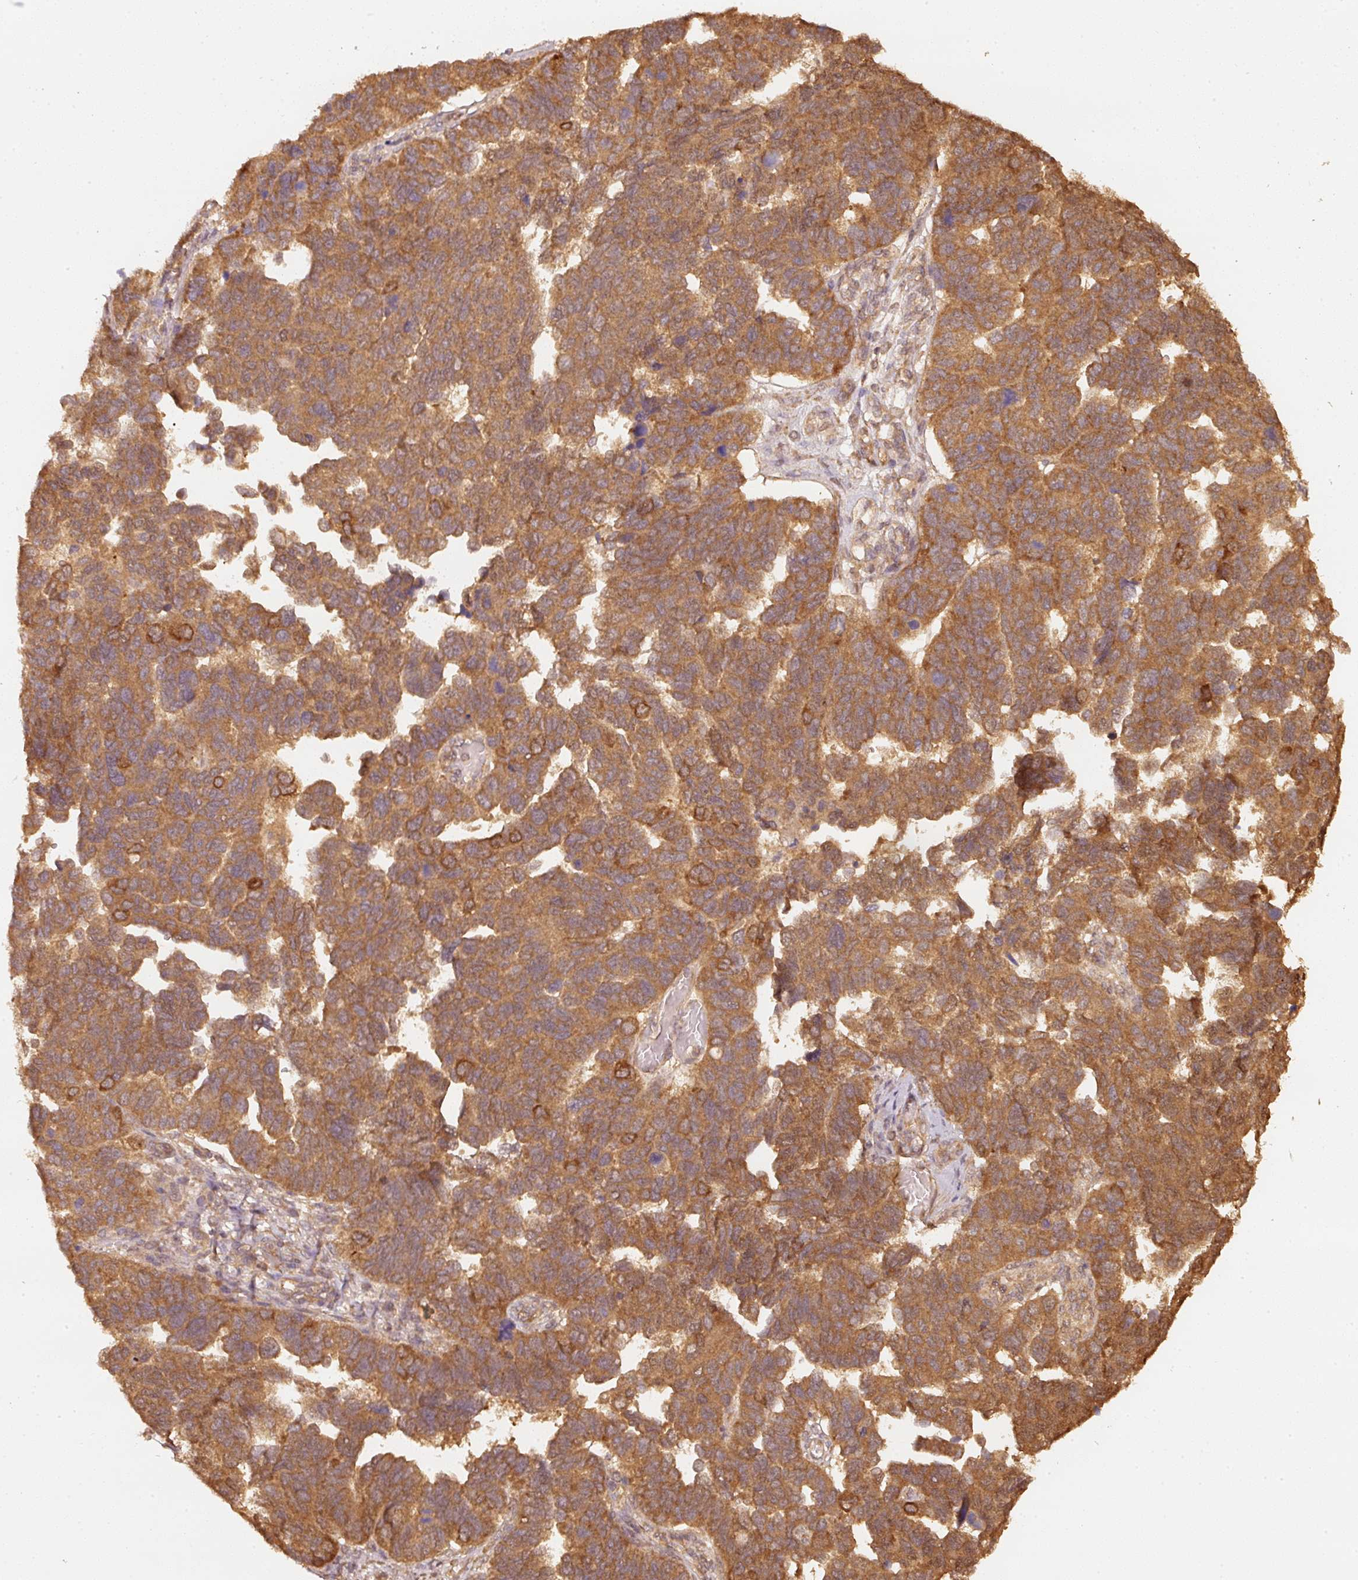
{"staining": {"intensity": "strong", "quantity": ">75%", "location": "cytoplasmic/membranous"}, "tissue": "ovarian cancer", "cell_type": "Tumor cells", "image_type": "cancer", "snomed": [{"axis": "morphology", "description": "Cystadenocarcinoma, serous, NOS"}, {"axis": "topography", "description": "Ovary"}], "caption": "Human serous cystadenocarcinoma (ovarian) stained for a protein (brown) exhibits strong cytoplasmic/membranous positive staining in about >75% of tumor cells.", "gene": "STAU1", "patient": {"sex": "female", "age": 64}}